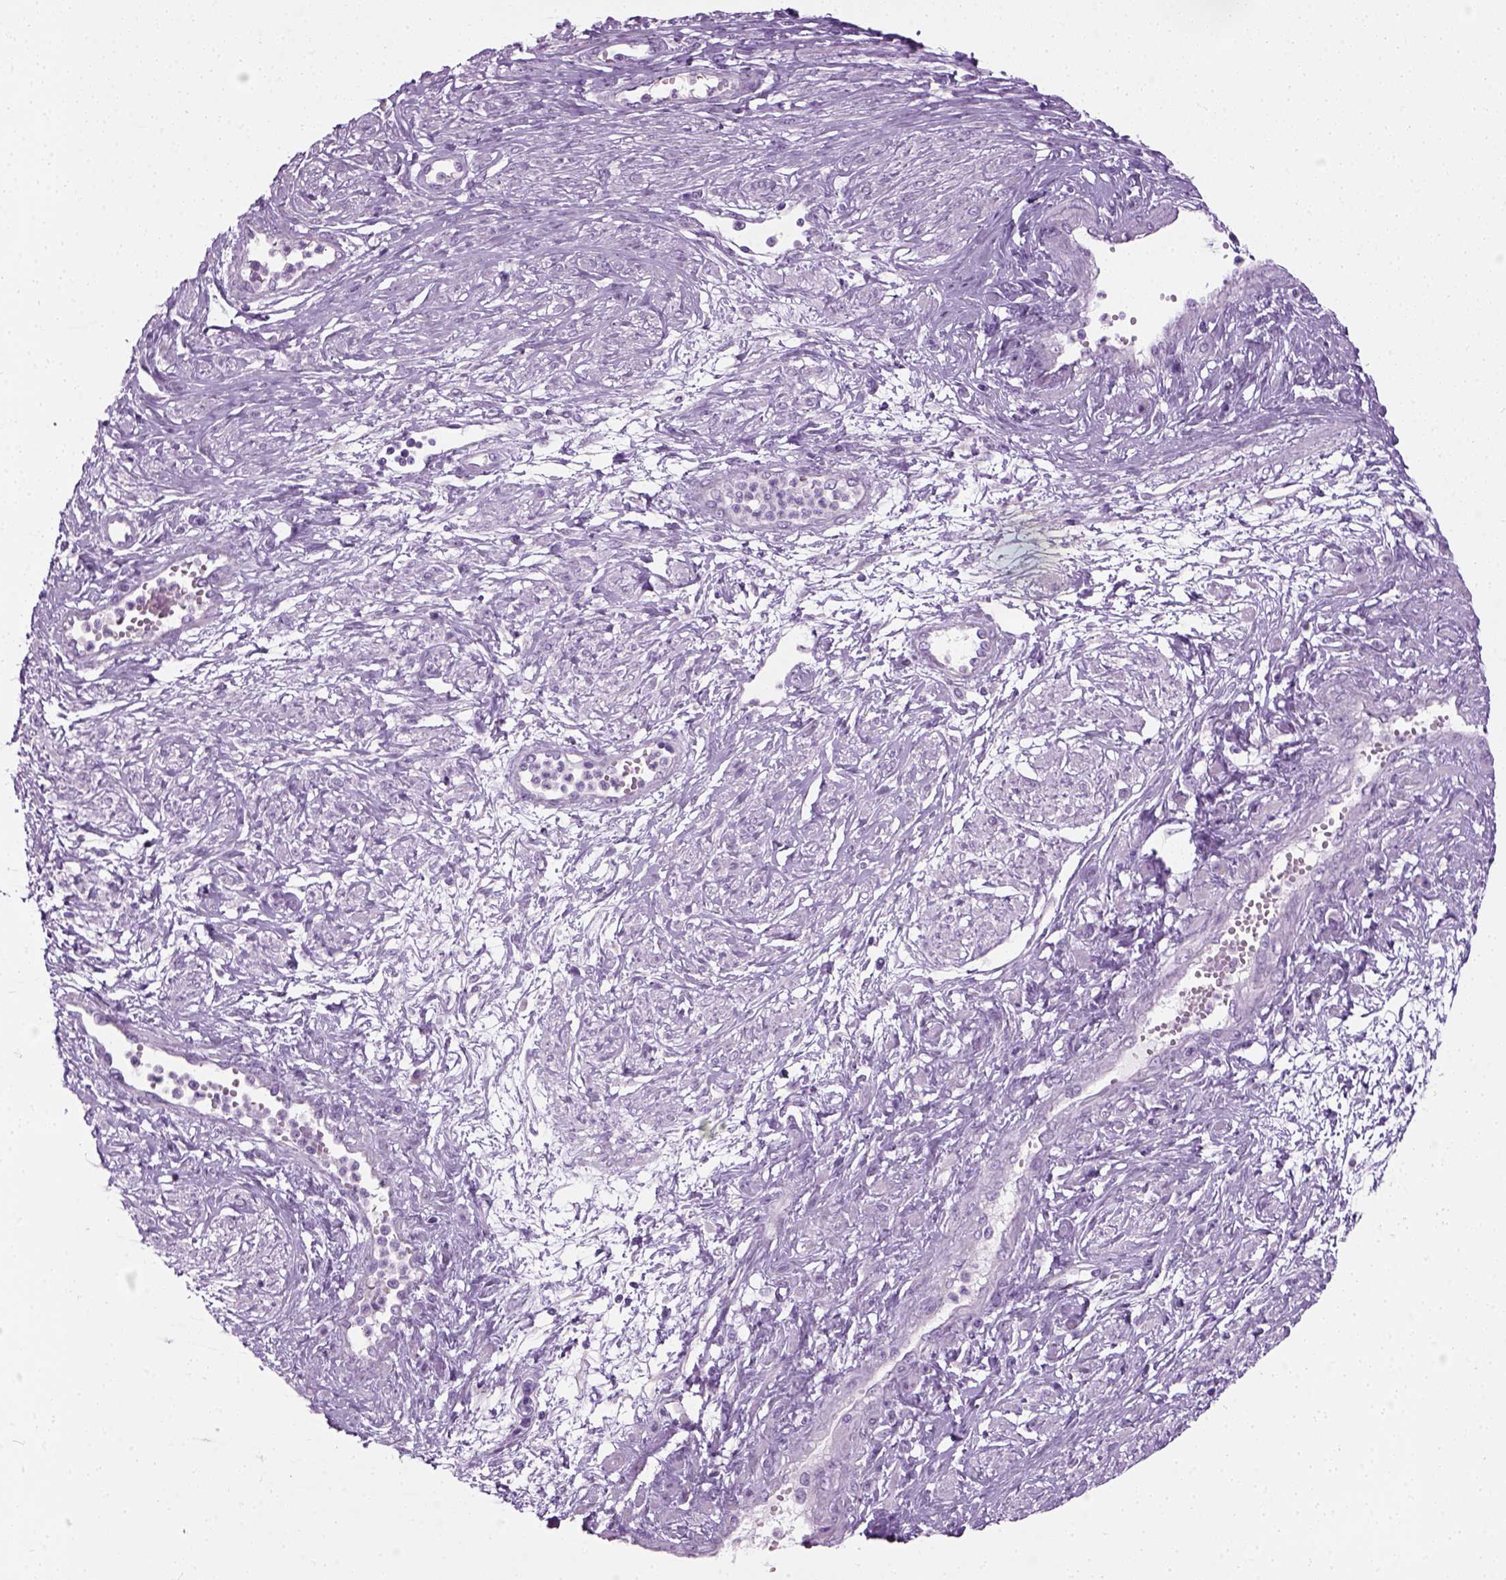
{"staining": {"intensity": "negative", "quantity": "none", "location": "none"}, "tissue": "cervical cancer", "cell_type": "Tumor cells", "image_type": "cancer", "snomed": [{"axis": "morphology", "description": "Squamous cell carcinoma, NOS"}, {"axis": "topography", "description": "Cervix"}], "caption": "Immunohistochemistry photomicrograph of cervical squamous cell carcinoma stained for a protein (brown), which displays no expression in tumor cells.", "gene": "CIBAR2", "patient": {"sex": "female", "age": 34}}